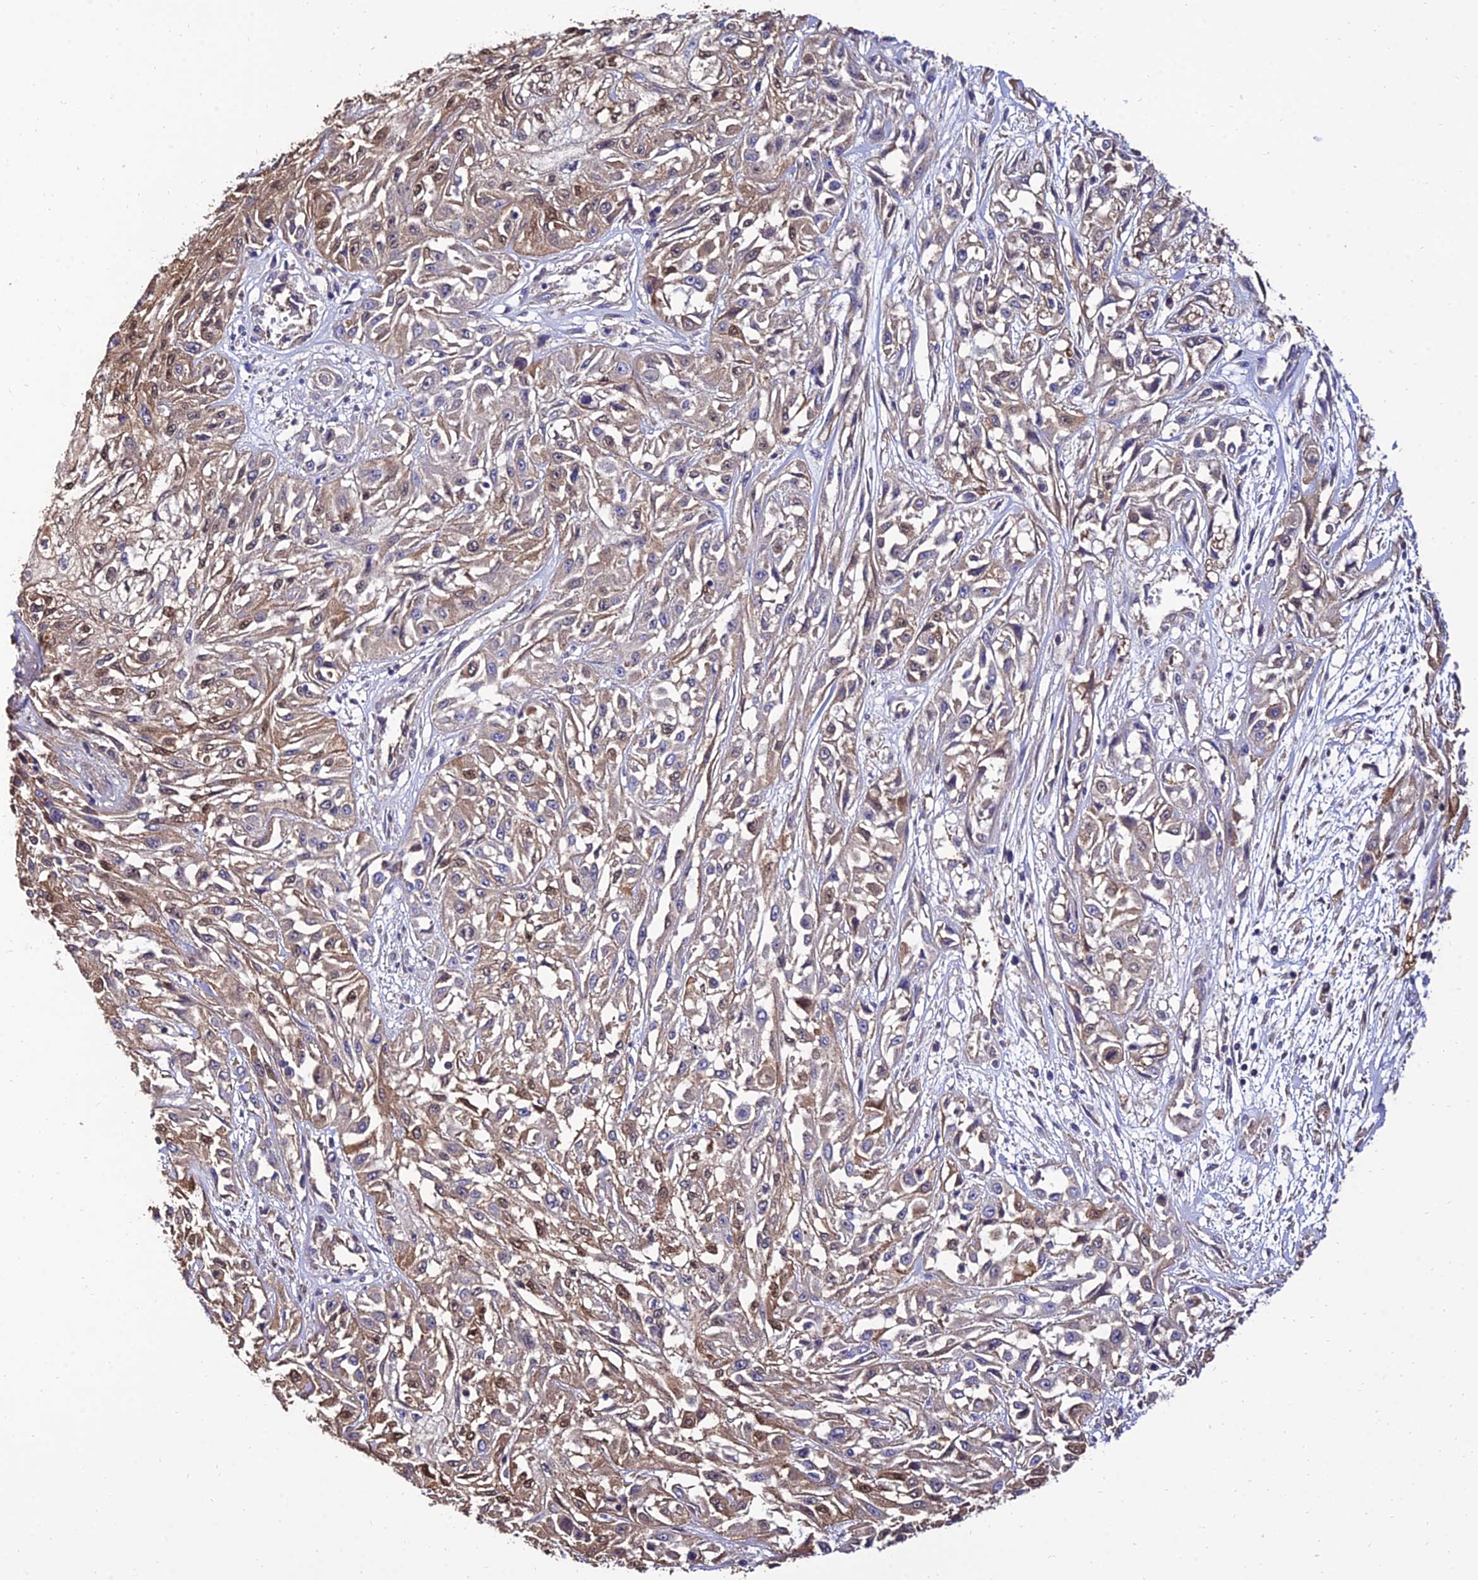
{"staining": {"intensity": "moderate", "quantity": ">75%", "location": "cytoplasmic/membranous,nuclear"}, "tissue": "skin cancer", "cell_type": "Tumor cells", "image_type": "cancer", "snomed": [{"axis": "morphology", "description": "Squamous cell carcinoma, NOS"}, {"axis": "morphology", "description": "Squamous cell carcinoma, metastatic, NOS"}, {"axis": "topography", "description": "Skin"}, {"axis": "topography", "description": "Lymph node"}], "caption": "Skin cancer (squamous cell carcinoma) was stained to show a protein in brown. There is medium levels of moderate cytoplasmic/membranous and nuclear positivity in approximately >75% of tumor cells.", "gene": "CALM2", "patient": {"sex": "male", "age": 75}}